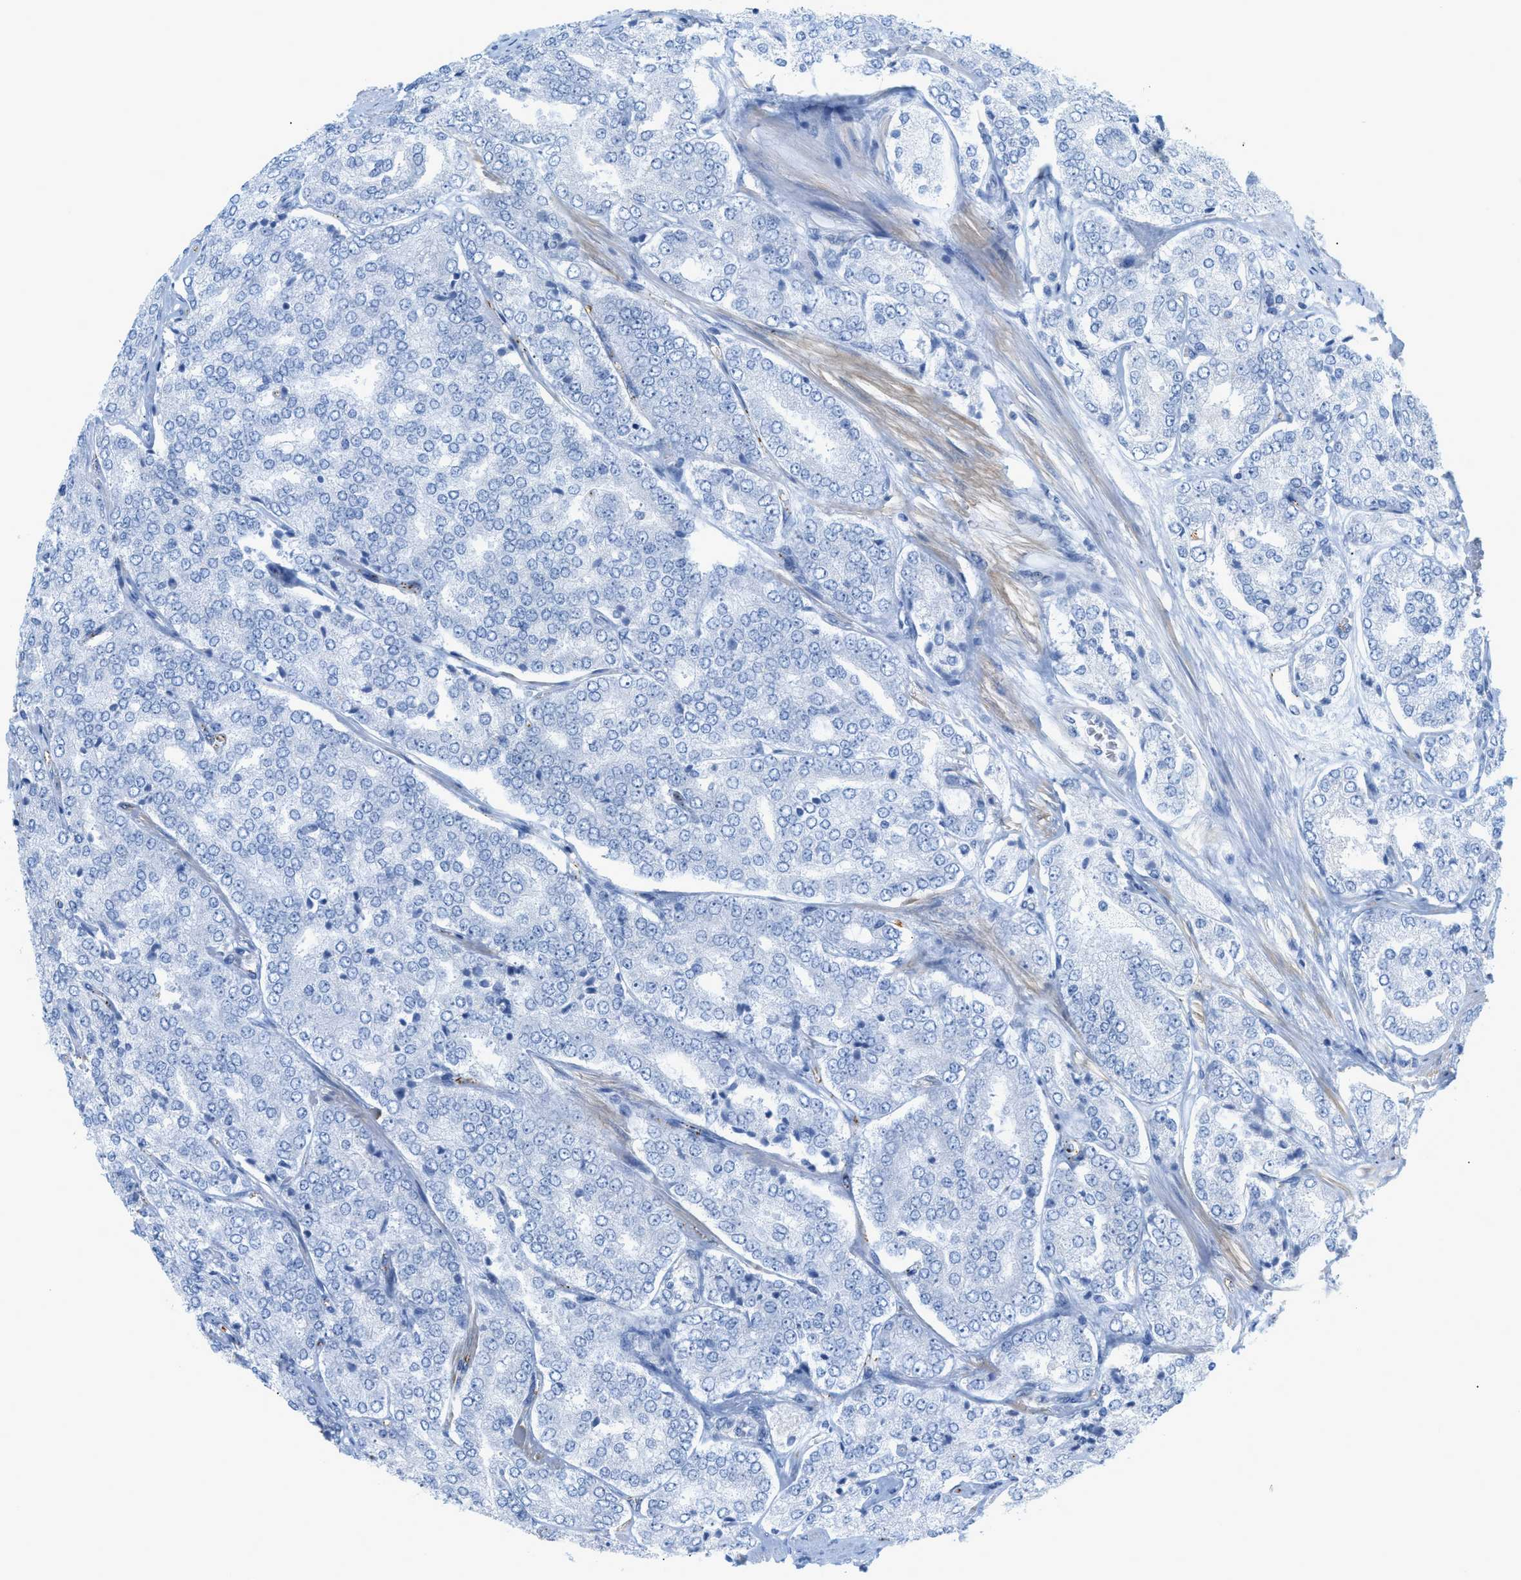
{"staining": {"intensity": "negative", "quantity": "none", "location": "none"}, "tissue": "prostate cancer", "cell_type": "Tumor cells", "image_type": "cancer", "snomed": [{"axis": "morphology", "description": "Adenocarcinoma, High grade"}, {"axis": "topography", "description": "Prostate"}], "caption": "A high-resolution micrograph shows IHC staining of prostate adenocarcinoma (high-grade), which displays no significant staining in tumor cells.", "gene": "HLTF", "patient": {"sex": "male", "age": 65}}